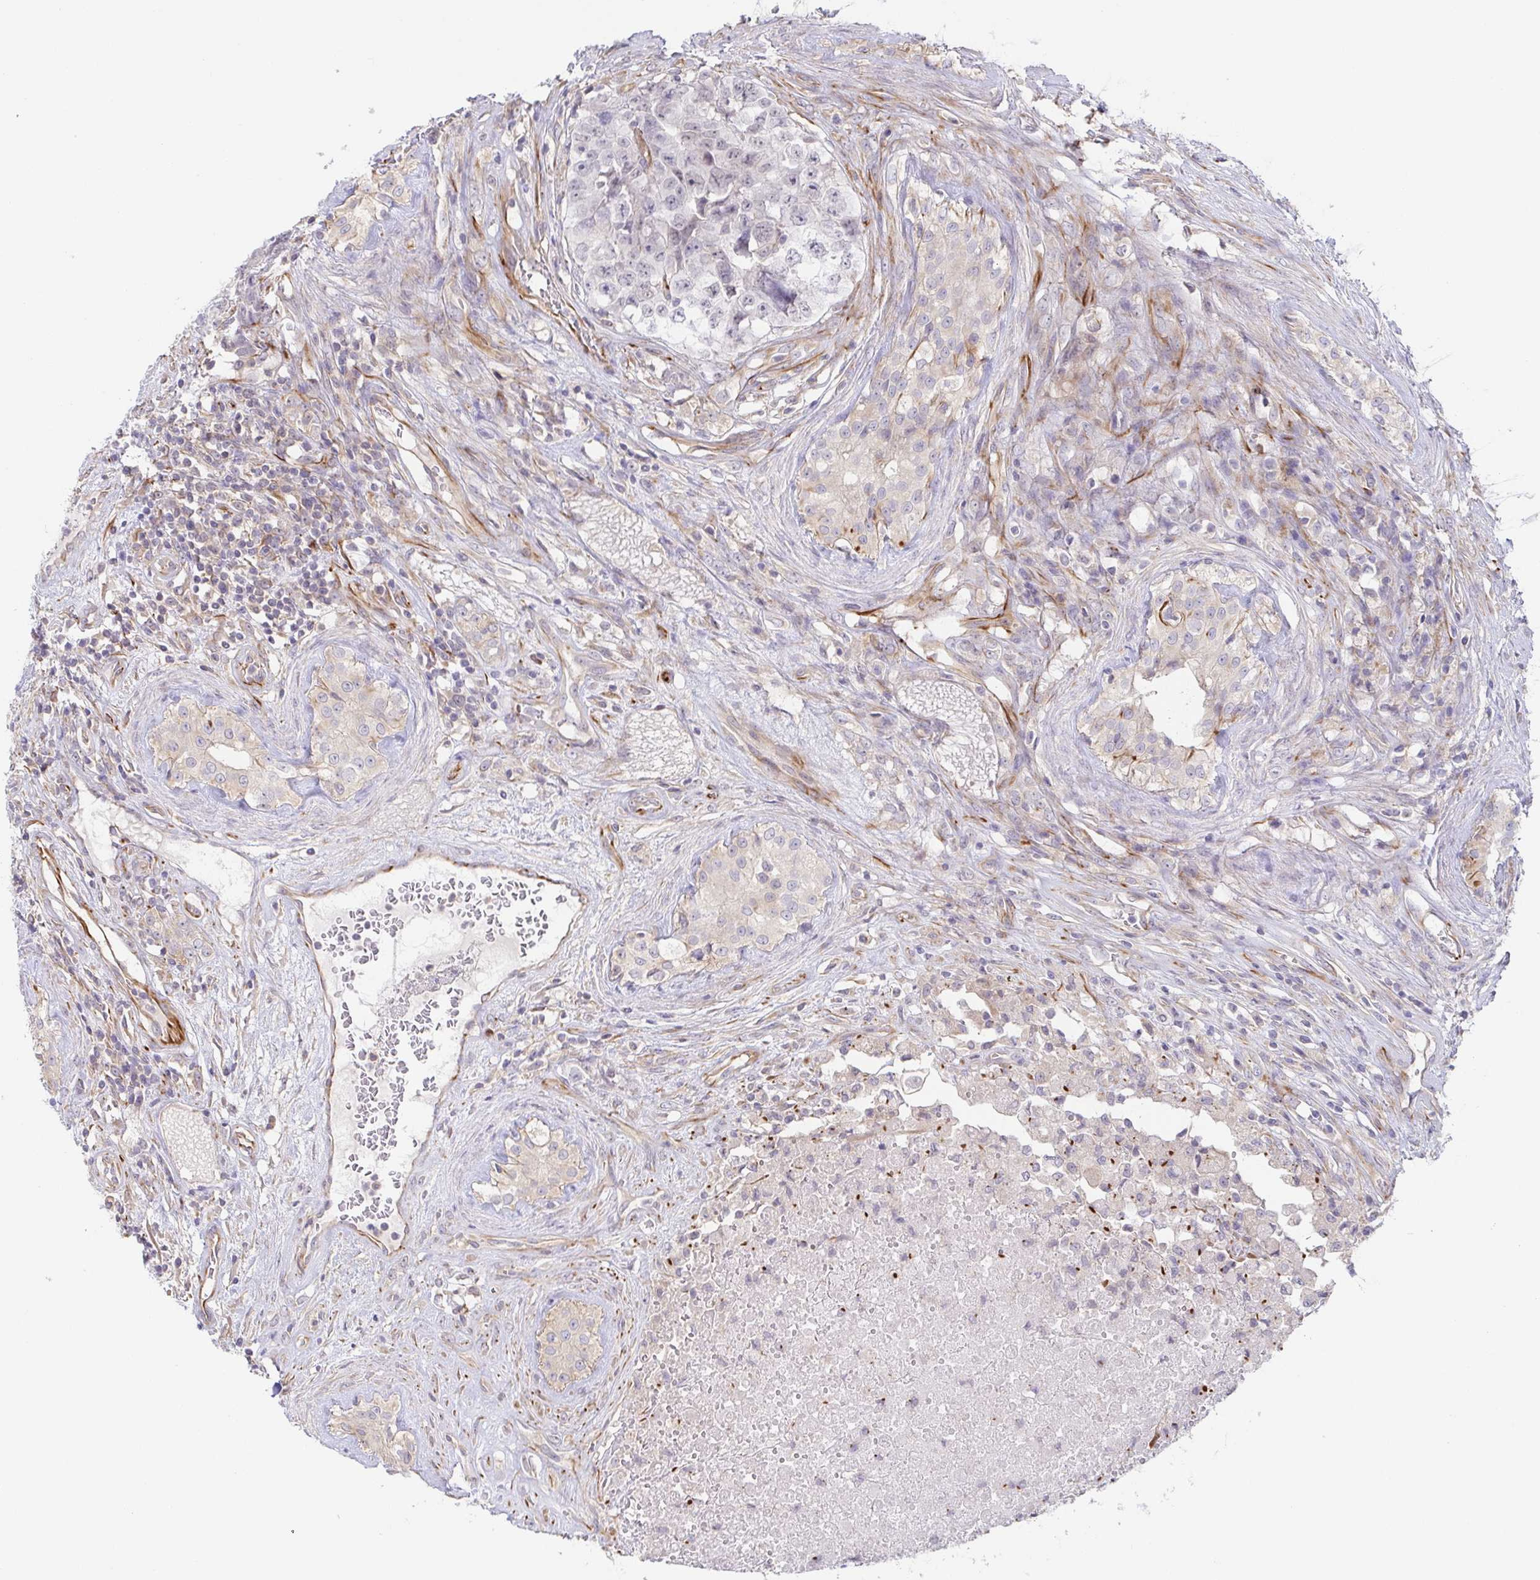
{"staining": {"intensity": "negative", "quantity": "none", "location": "none"}, "tissue": "testis cancer", "cell_type": "Tumor cells", "image_type": "cancer", "snomed": [{"axis": "morphology", "description": "Carcinoma, Embryonal, NOS"}, {"axis": "topography", "description": "Testis"}], "caption": "Immunohistochemical staining of testis cancer exhibits no significant positivity in tumor cells.", "gene": "COL17A1", "patient": {"sex": "male", "age": 24}}